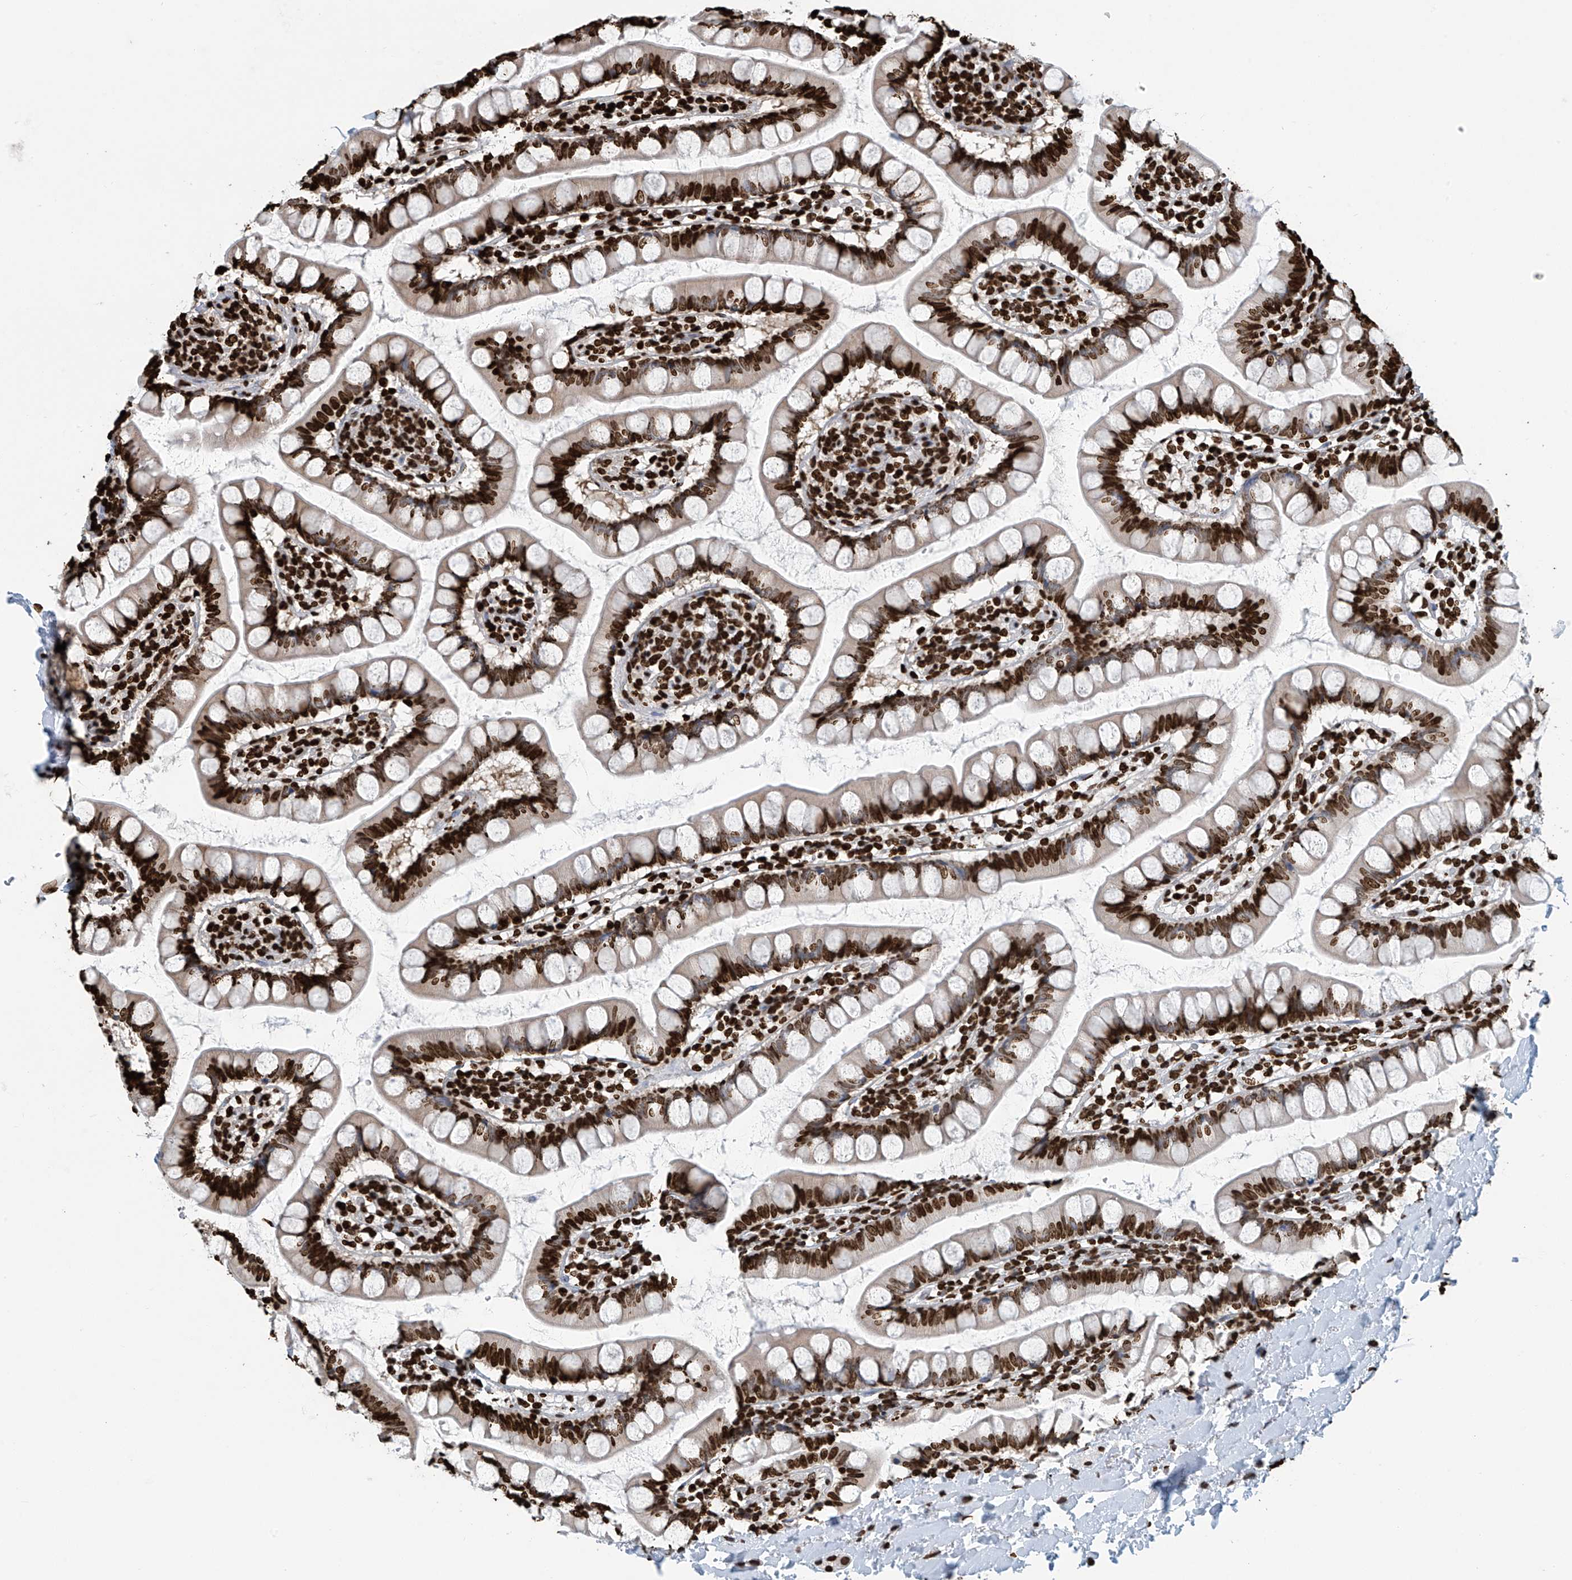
{"staining": {"intensity": "strong", "quantity": ">75%", "location": "nuclear"}, "tissue": "small intestine", "cell_type": "Glandular cells", "image_type": "normal", "snomed": [{"axis": "morphology", "description": "Normal tissue, NOS"}, {"axis": "topography", "description": "Small intestine"}], "caption": "Immunohistochemical staining of normal human small intestine displays >75% levels of strong nuclear protein positivity in about >75% of glandular cells.", "gene": "DPPA2", "patient": {"sex": "female", "age": 84}}